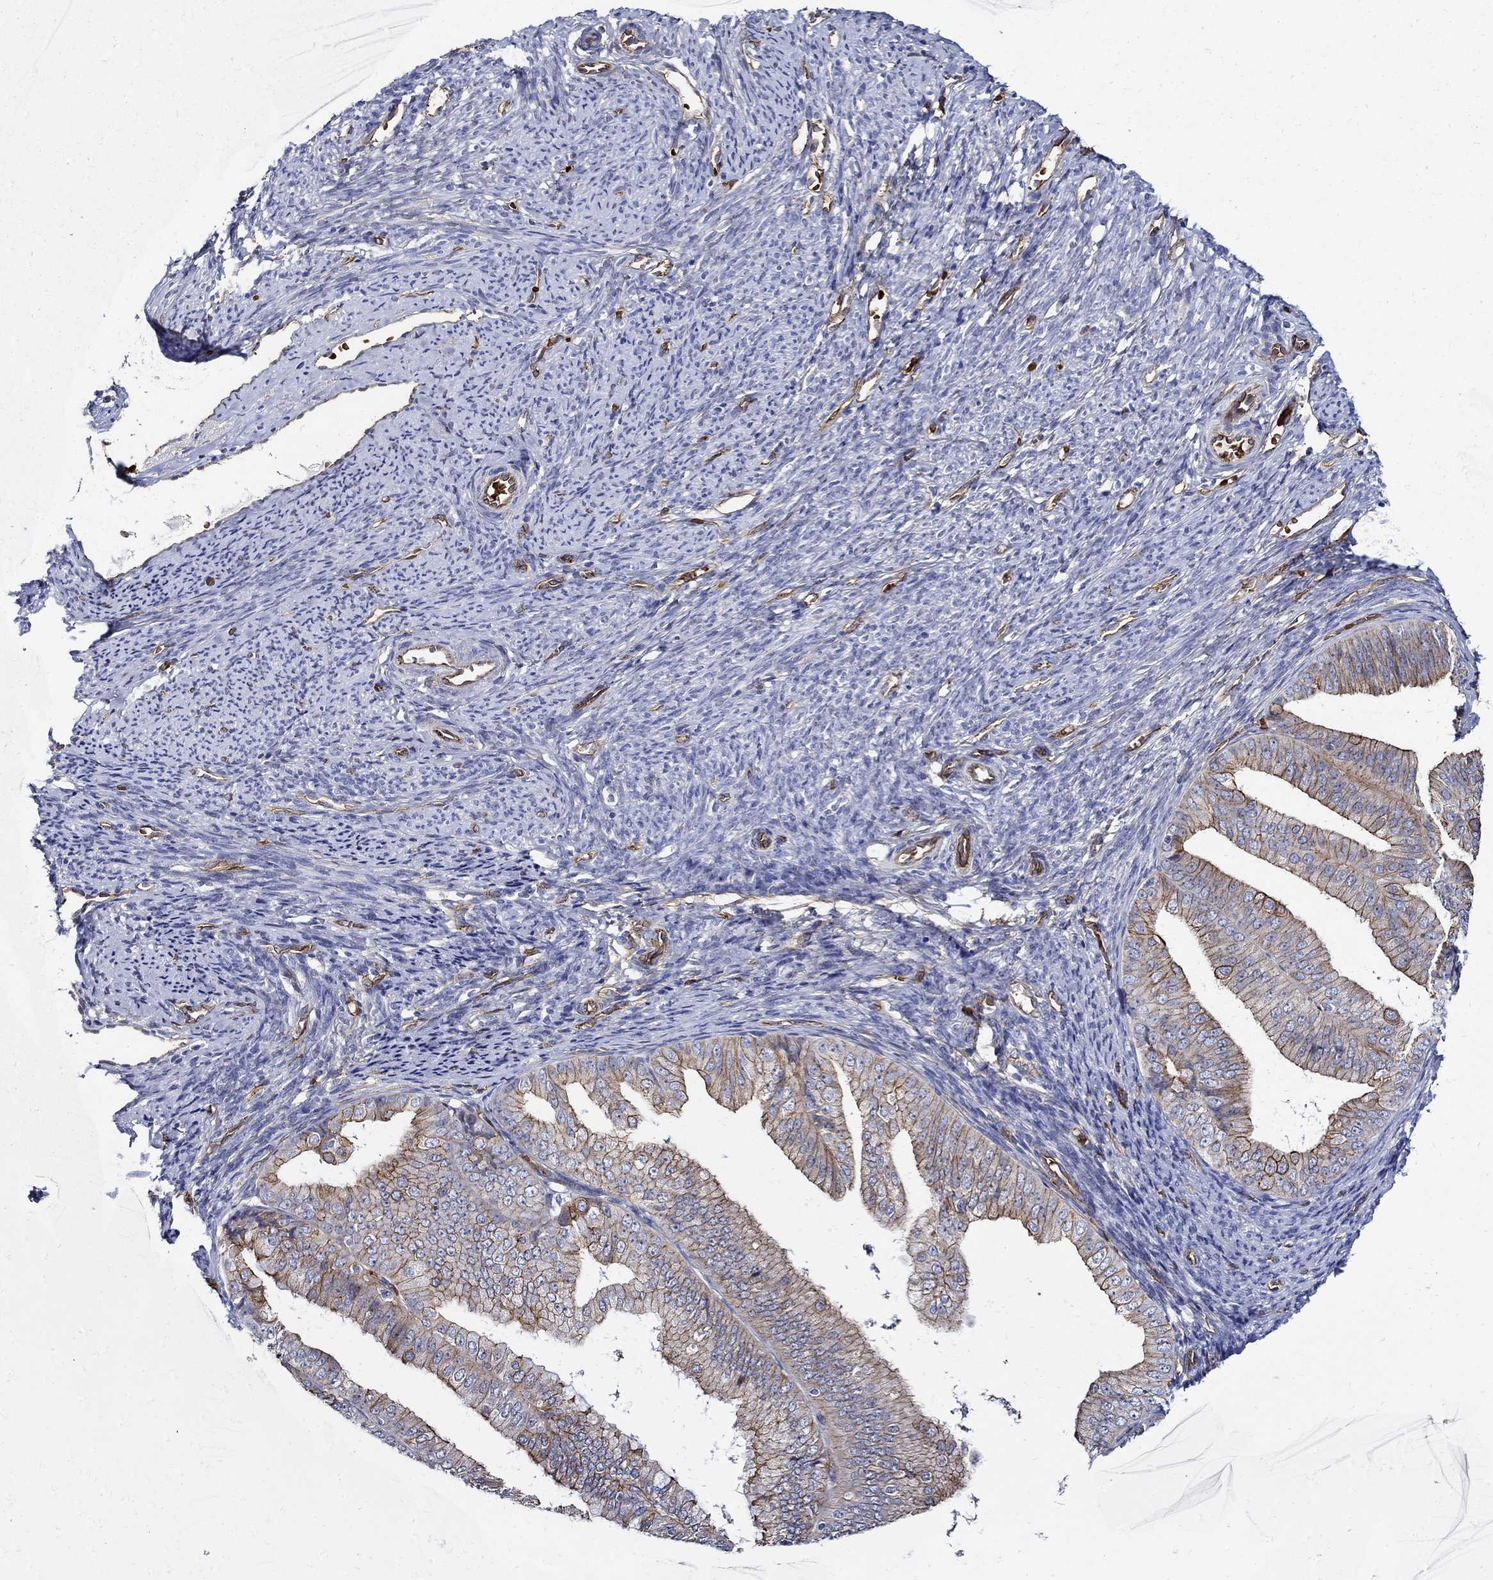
{"staining": {"intensity": "strong", "quantity": "25%-75%", "location": "cytoplasmic/membranous"}, "tissue": "endometrial cancer", "cell_type": "Tumor cells", "image_type": "cancer", "snomed": [{"axis": "morphology", "description": "Adenocarcinoma, NOS"}, {"axis": "topography", "description": "Endometrium"}], "caption": "Endometrial cancer (adenocarcinoma) stained with IHC demonstrates strong cytoplasmic/membranous positivity in approximately 25%-75% of tumor cells. (Brightfield microscopy of DAB IHC at high magnification).", "gene": "APBB3", "patient": {"sex": "female", "age": 63}}